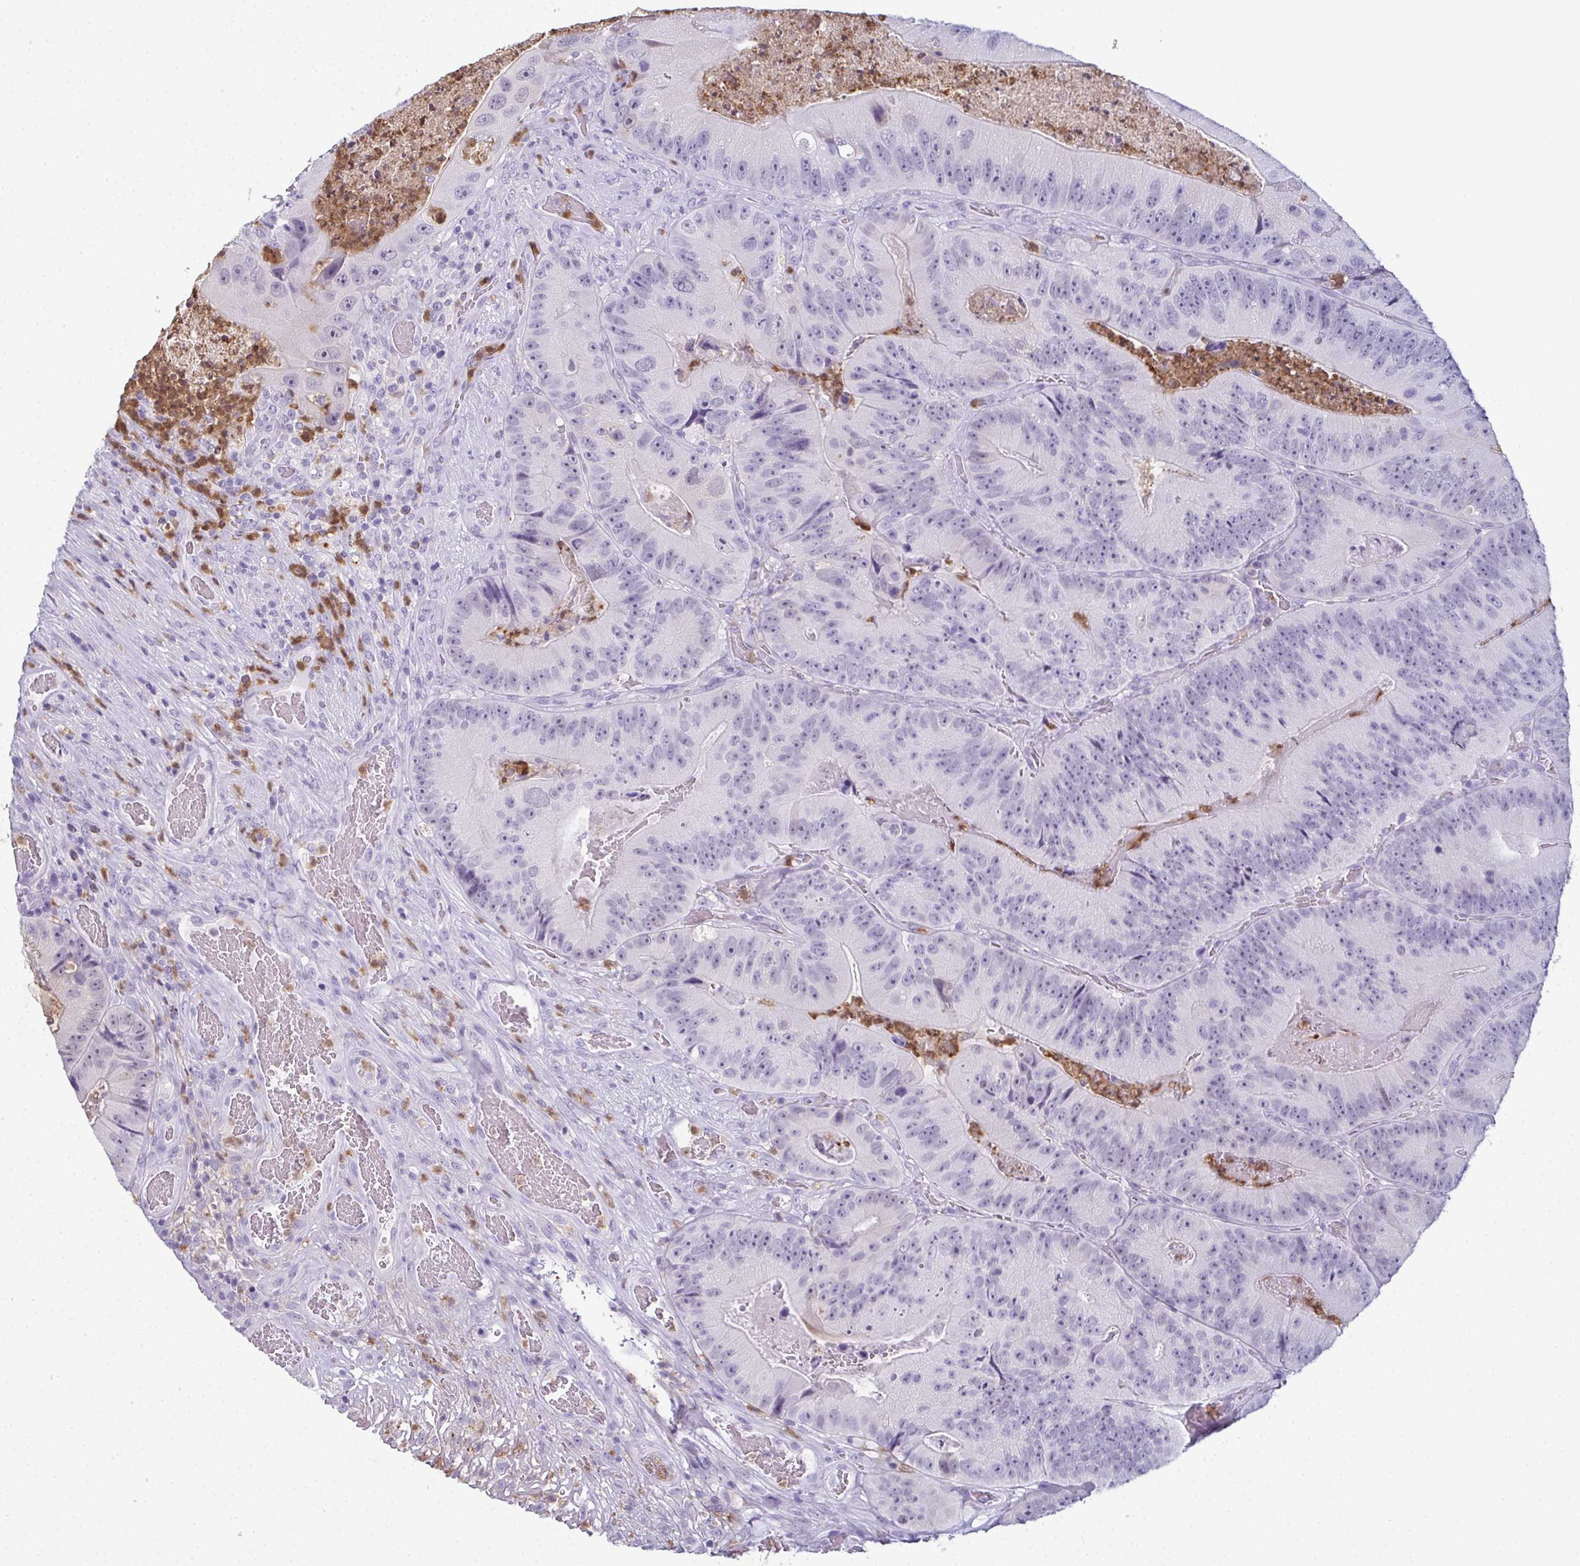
{"staining": {"intensity": "negative", "quantity": "none", "location": "none"}, "tissue": "colorectal cancer", "cell_type": "Tumor cells", "image_type": "cancer", "snomed": [{"axis": "morphology", "description": "Adenocarcinoma, NOS"}, {"axis": "topography", "description": "Colon"}], "caption": "This is a image of immunohistochemistry staining of colorectal cancer, which shows no positivity in tumor cells. (Brightfield microscopy of DAB immunohistochemistry (IHC) at high magnification).", "gene": "CDA", "patient": {"sex": "female", "age": 86}}